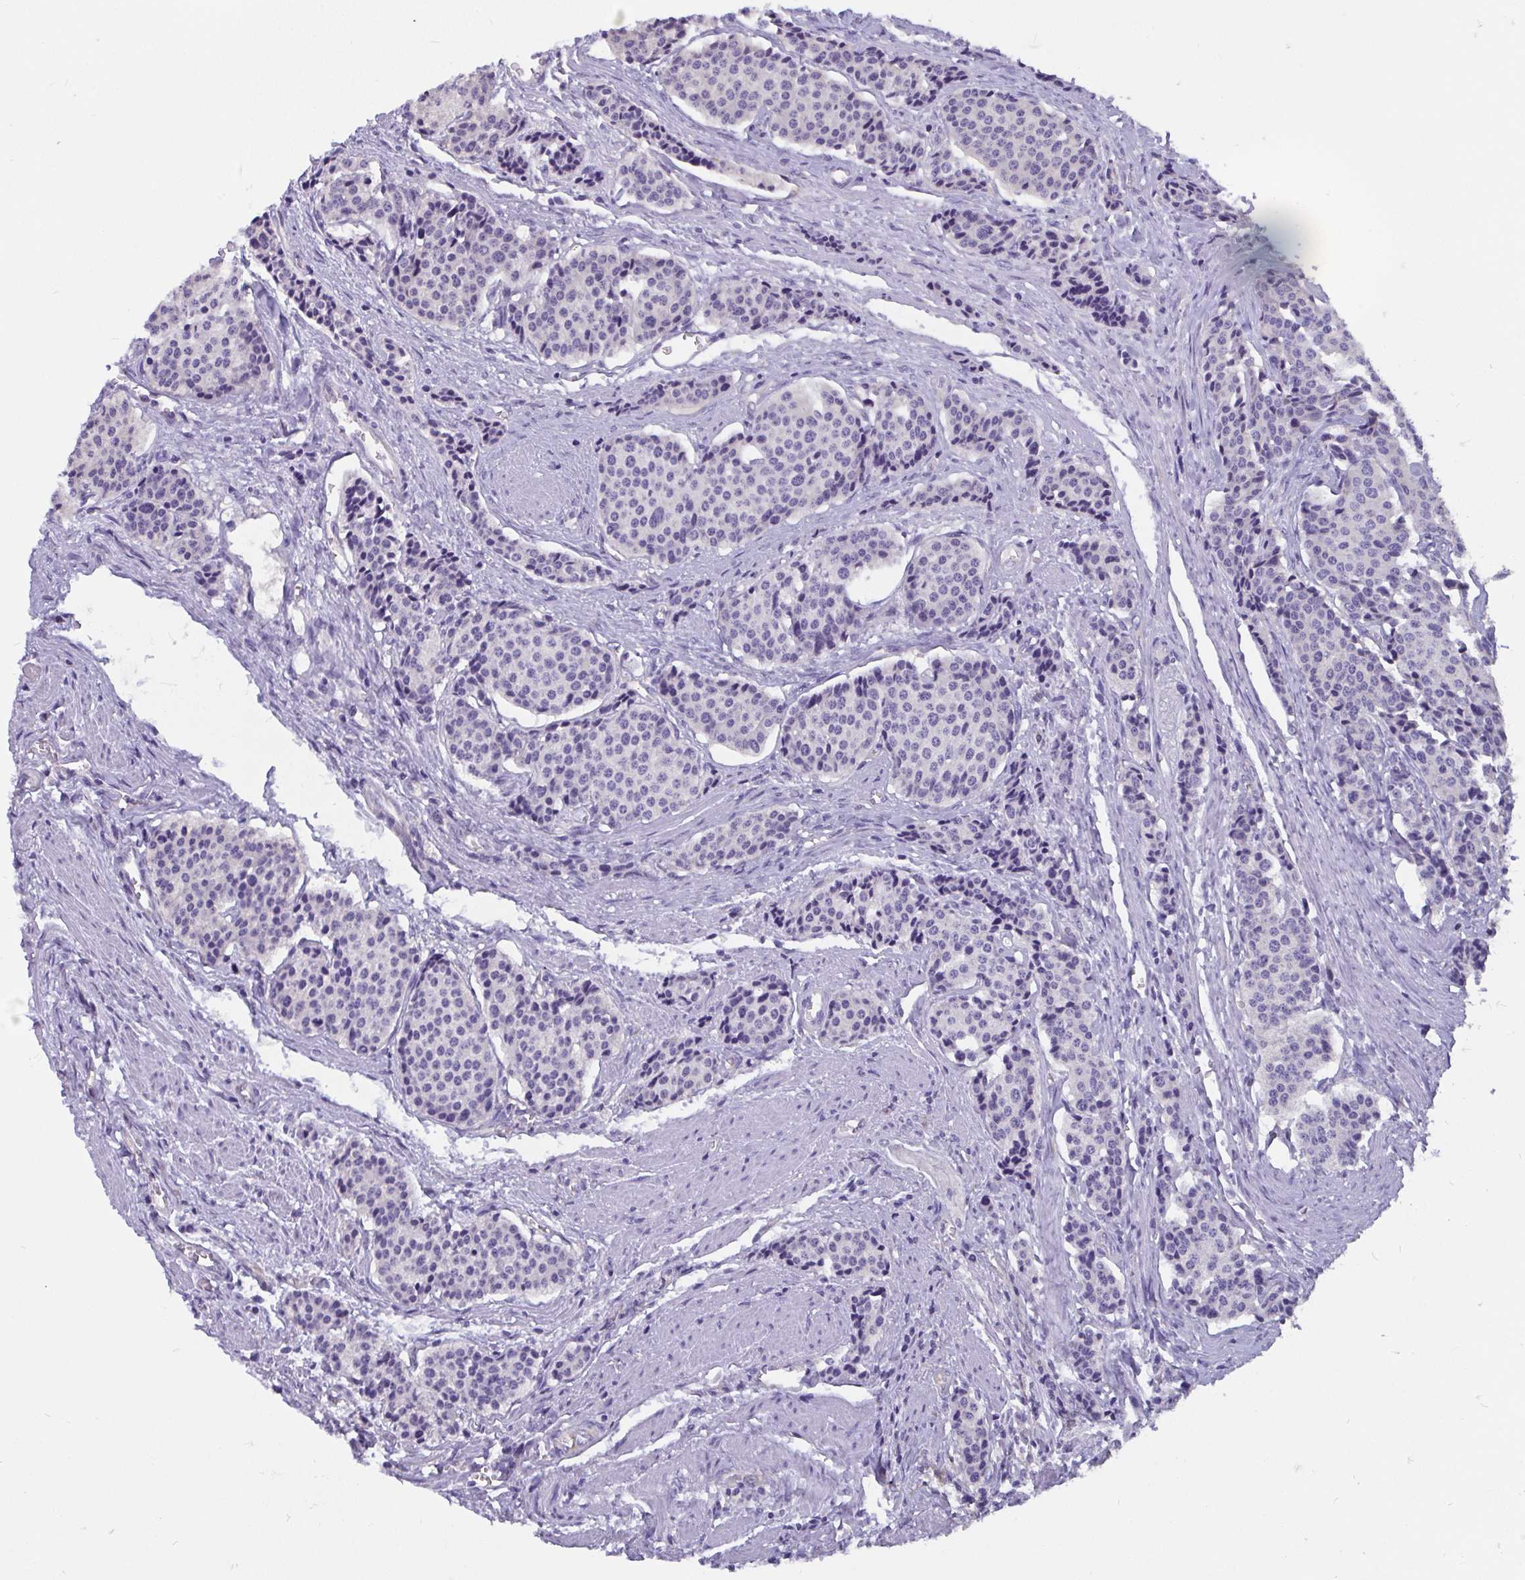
{"staining": {"intensity": "negative", "quantity": "none", "location": "none"}, "tissue": "carcinoid", "cell_type": "Tumor cells", "image_type": "cancer", "snomed": [{"axis": "morphology", "description": "Carcinoid, malignant, NOS"}, {"axis": "topography", "description": "Small intestine"}], "caption": "This is an IHC image of carcinoid. There is no staining in tumor cells.", "gene": "ADAMTS6", "patient": {"sex": "male", "age": 73}}